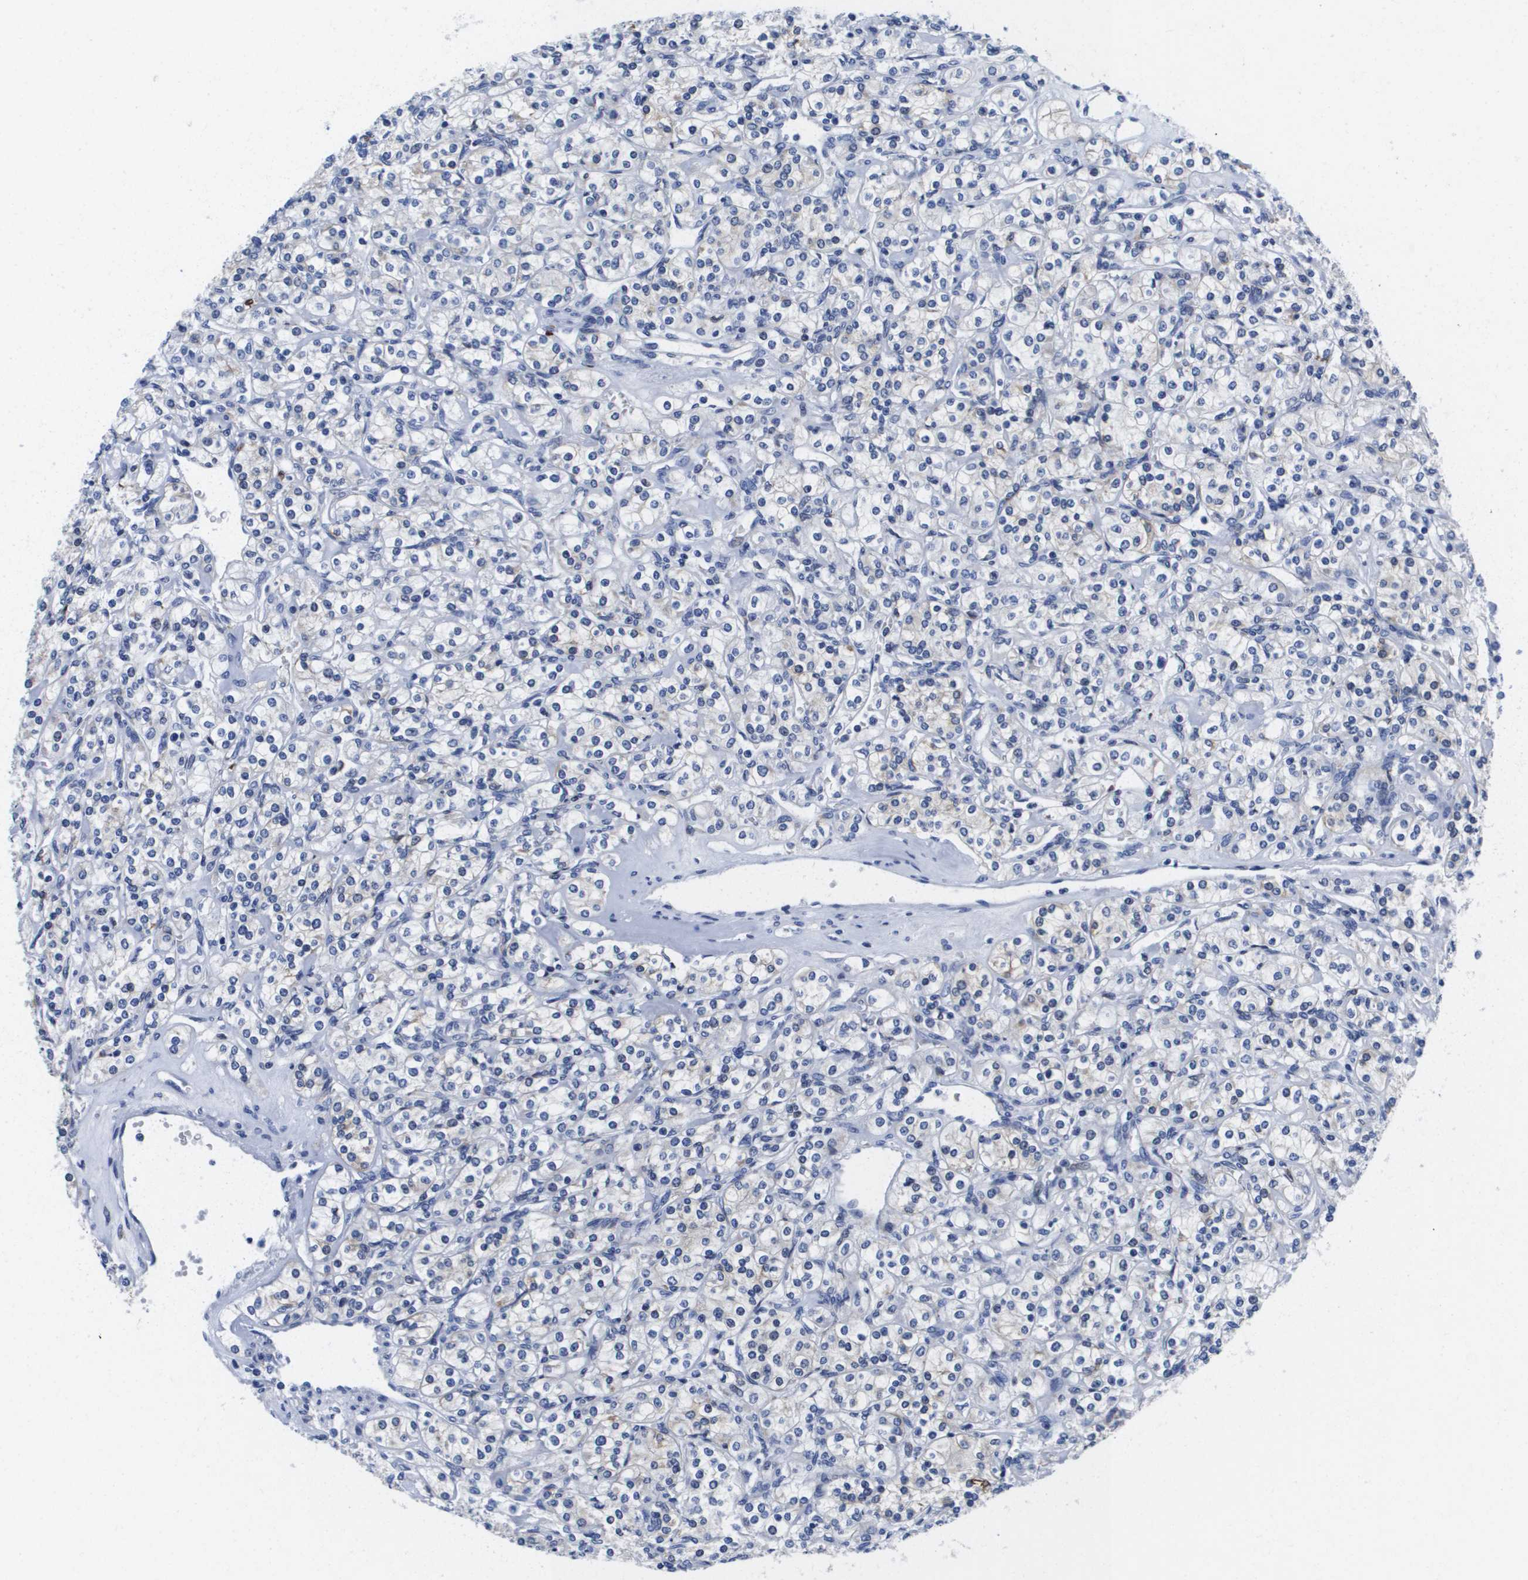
{"staining": {"intensity": "negative", "quantity": "none", "location": "none"}, "tissue": "renal cancer", "cell_type": "Tumor cells", "image_type": "cancer", "snomed": [{"axis": "morphology", "description": "Adenocarcinoma, NOS"}, {"axis": "topography", "description": "Kidney"}], "caption": "This photomicrograph is of renal cancer stained with IHC to label a protein in brown with the nuclei are counter-stained blue. There is no positivity in tumor cells.", "gene": "HMOX1", "patient": {"sex": "male", "age": 77}}